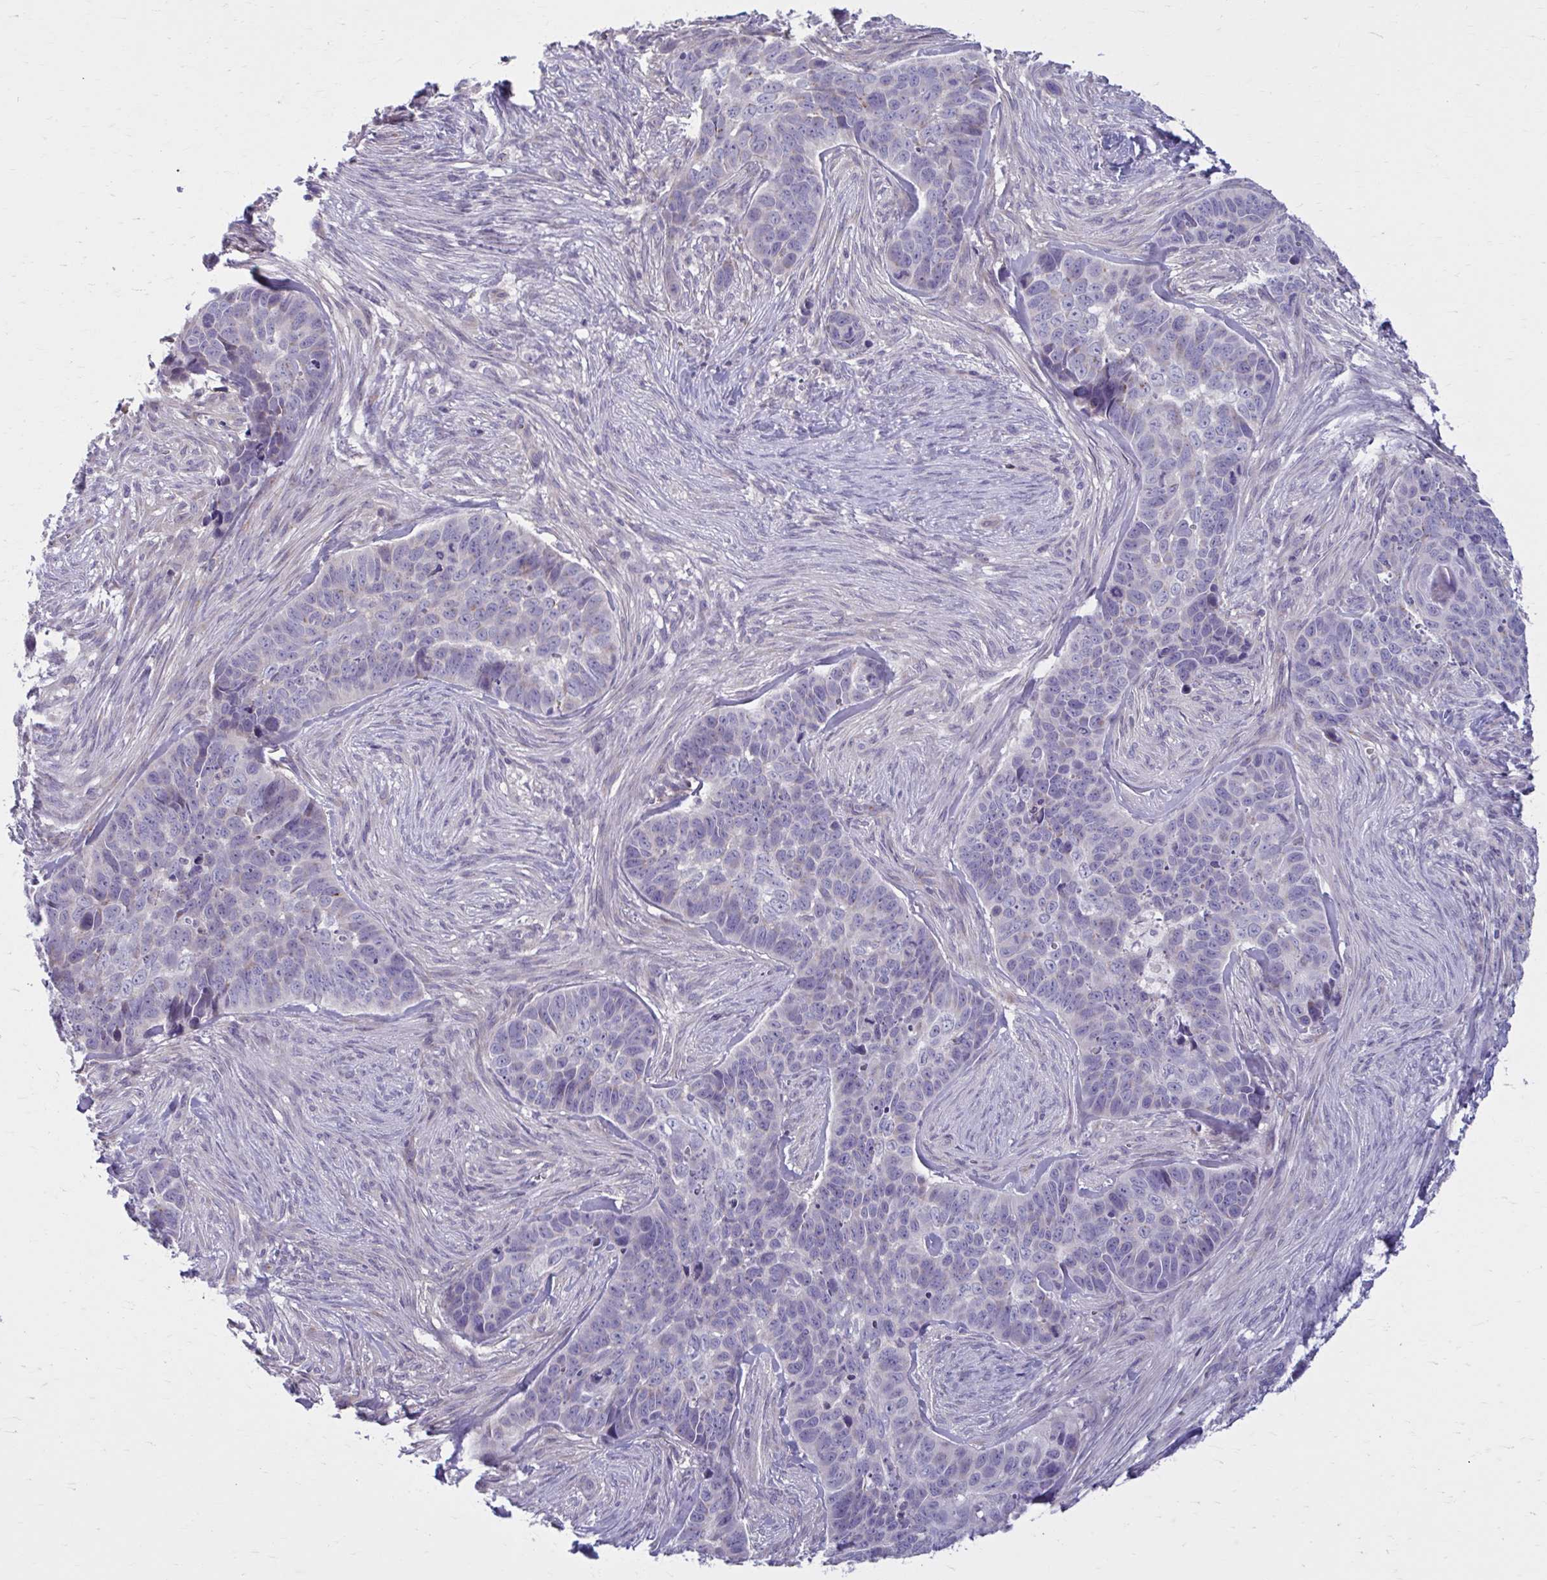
{"staining": {"intensity": "negative", "quantity": "none", "location": "none"}, "tissue": "skin cancer", "cell_type": "Tumor cells", "image_type": "cancer", "snomed": [{"axis": "morphology", "description": "Basal cell carcinoma"}, {"axis": "topography", "description": "Skin"}], "caption": "This is an IHC micrograph of human skin cancer (basal cell carcinoma). There is no positivity in tumor cells.", "gene": "CHST3", "patient": {"sex": "female", "age": 82}}